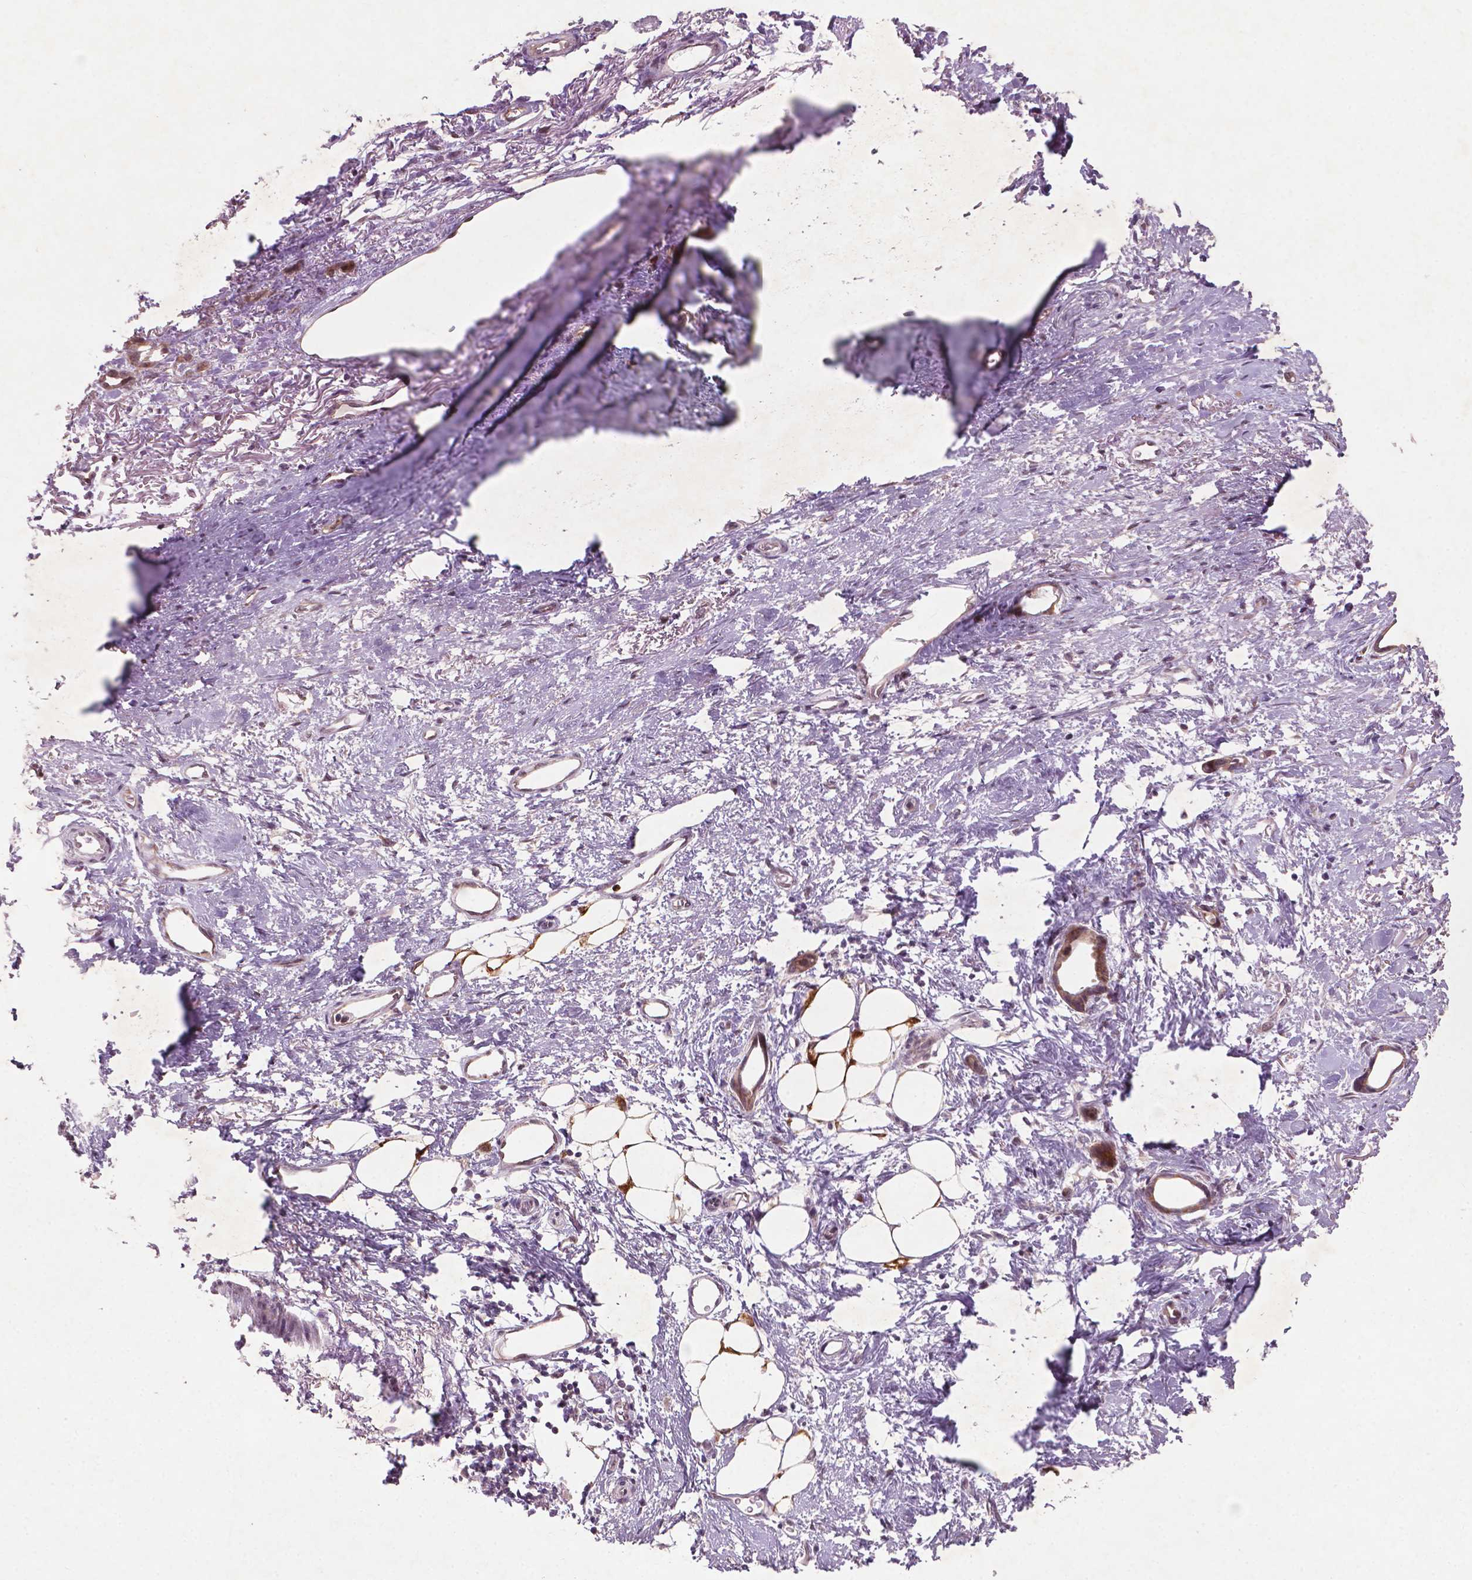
{"staining": {"intensity": "moderate", "quantity": ">75%", "location": "cytoplasmic/membranous,nuclear"}, "tissue": "stomach cancer", "cell_type": "Tumor cells", "image_type": "cancer", "snomed": [{"axis": "morphology", "description": "Adenocarcinoma, NOS"}, {"axis": "topography", "description": "Stomach, upper"}], "caption": "Immunohistochemical staining of human stomach adenocarcinoma exhibits medium levels of moderate cytoplasmic/membranous and nuclear staining in about >75% of tumor cells. Immunohistochemistry (ihc) stains the protein of interest in brown and the nuclei are stained blue.", "gene": "NFAT5", "patient": {"sex": "male", "age": 62}}